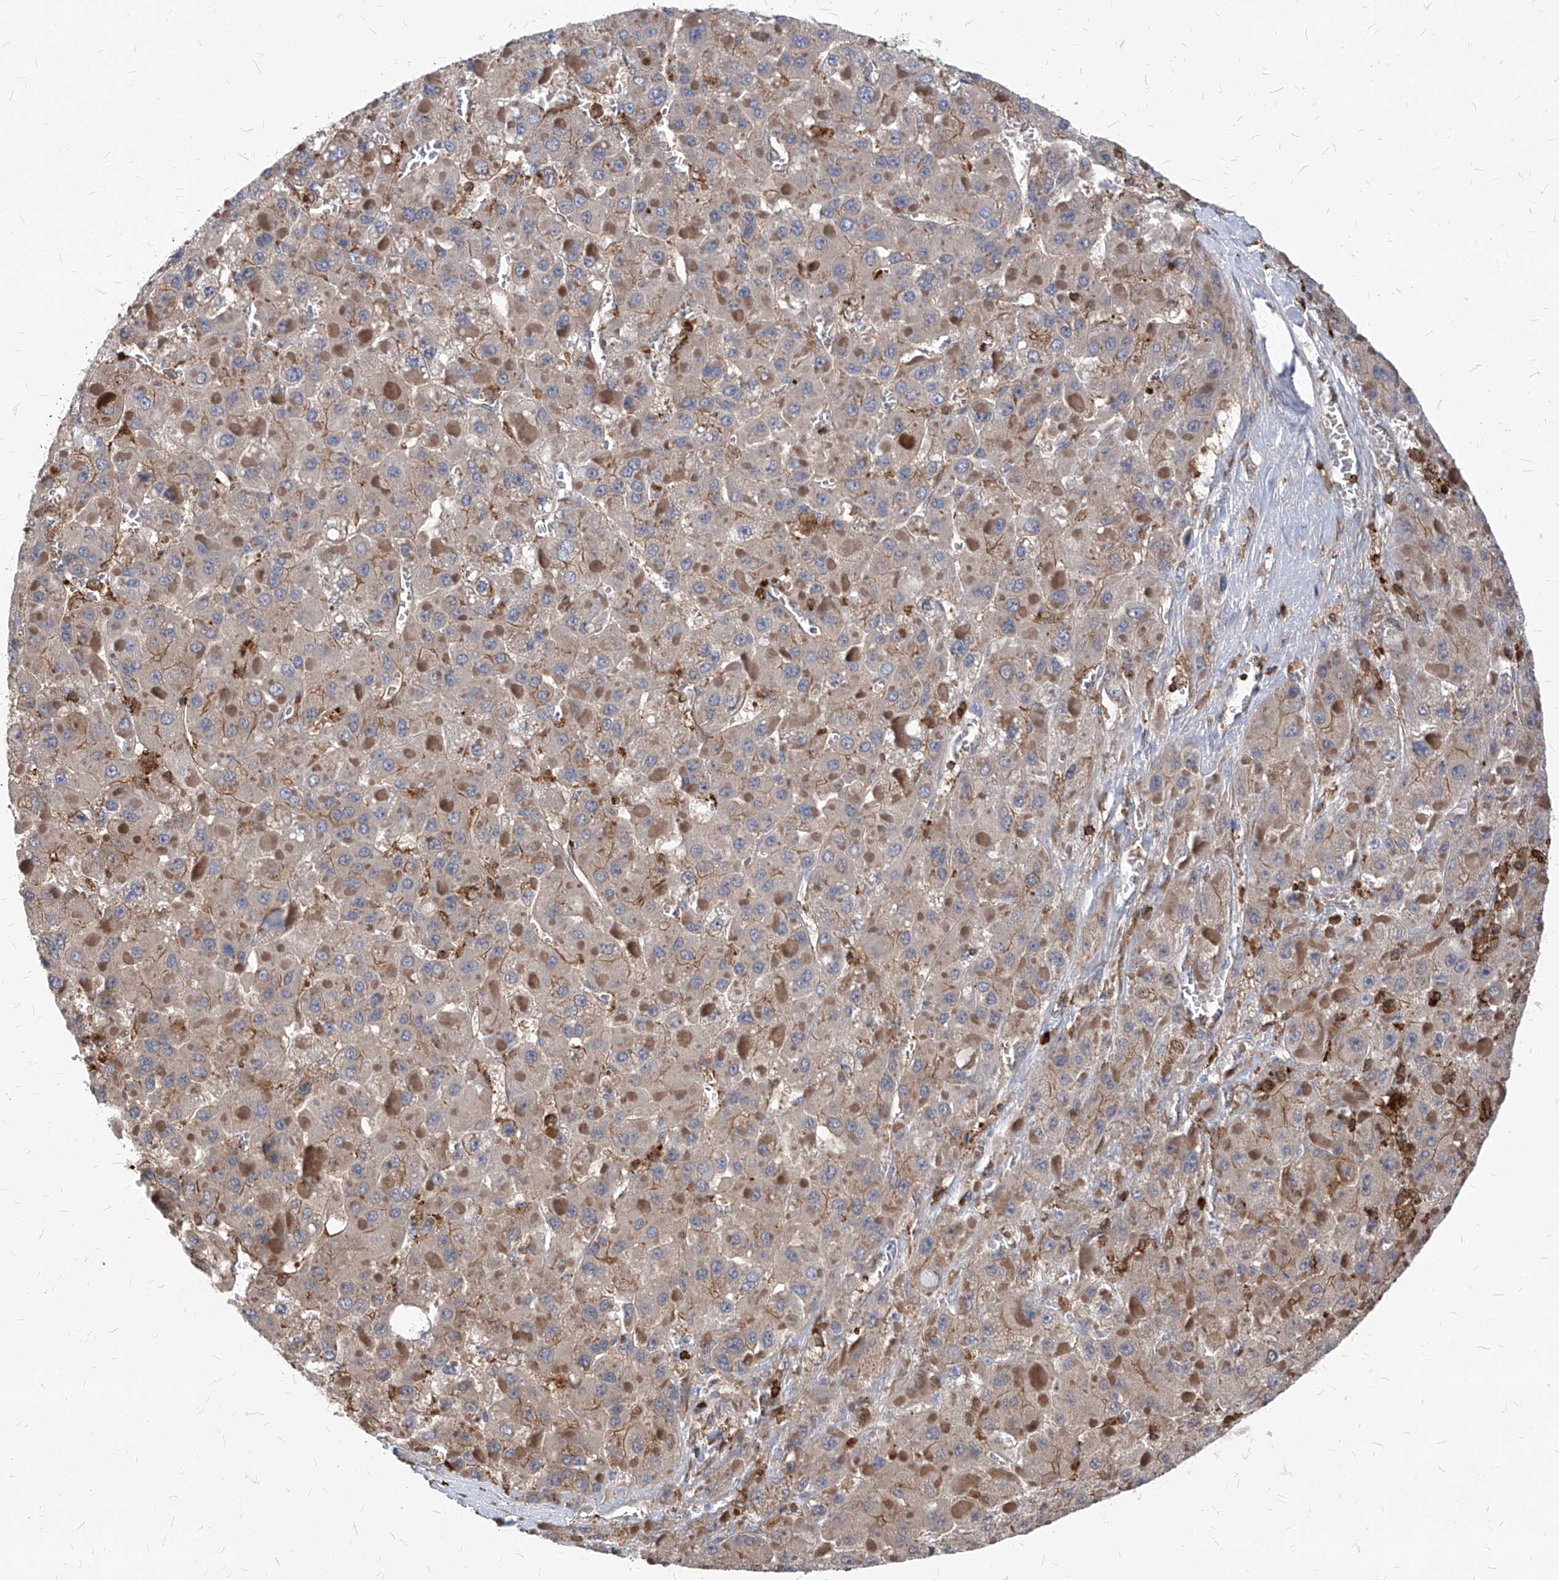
{"staining": {"intensity": "weak", "quantity": ">75%", "location": "cytoplasmic/membranous"}, "tissue": "liver cancer", "cell_type": "Tumor cells", "image_type": "cancer", "snomed": [{"axis": "morphology", "description": "Carcinoma, Hepatocellular, NOS"}, {"axis": "topography", "description": "Liver"}], "caption": "Immunohistochemistry (DAB) staining of human liver cancer (hepatocellular carcinoma) exhibits weak cytoplasmic/membranous protein staining in approximately >75% of tumor cells.", "gene": "ABRACL", "patient": {"sex": "female", "age": 73}}